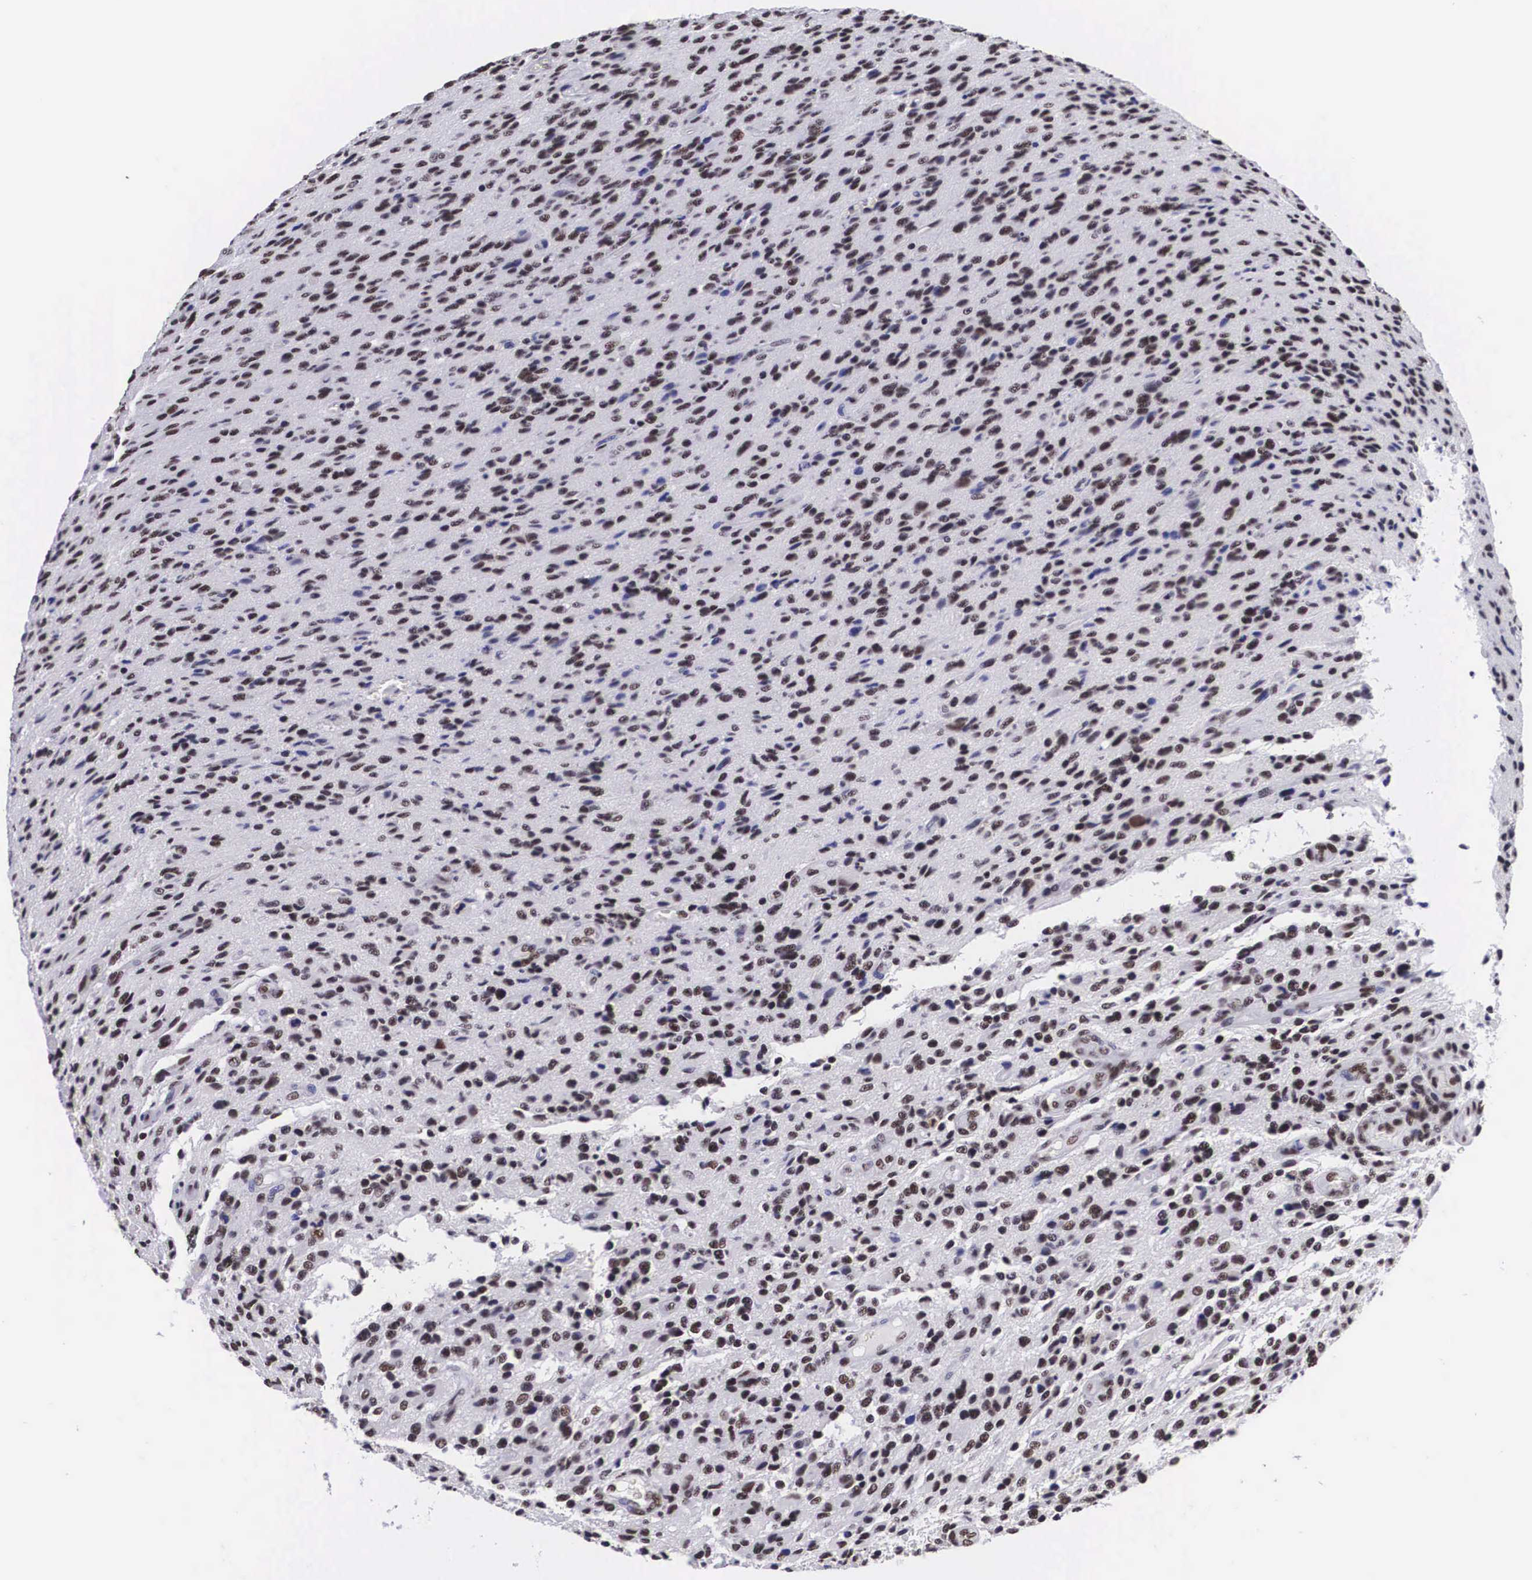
{"staining": {"intensity": "moderate", "quantity": ">75%", "location": "nuclear"}, "tissue": "glioma", "cell_type": "Tumor cells", "image_type": "cancer", "snomed": [{"axis": "morphology", "description": "Glioma, malignant, High grade"}, {"axis": "topography", "description": "Brain"}], "caption": "Protein expression analysis of malignant glioma (high-grade) exhibits moderate nuclear staining in approximately >75% of tumor cells. Using DAB (brown) and hematoxylin (blue) stains, captured at high magnification using brightfield microscopy.", "gene": "SF3A1", "patient": {"sex": "male", "age": 36}}